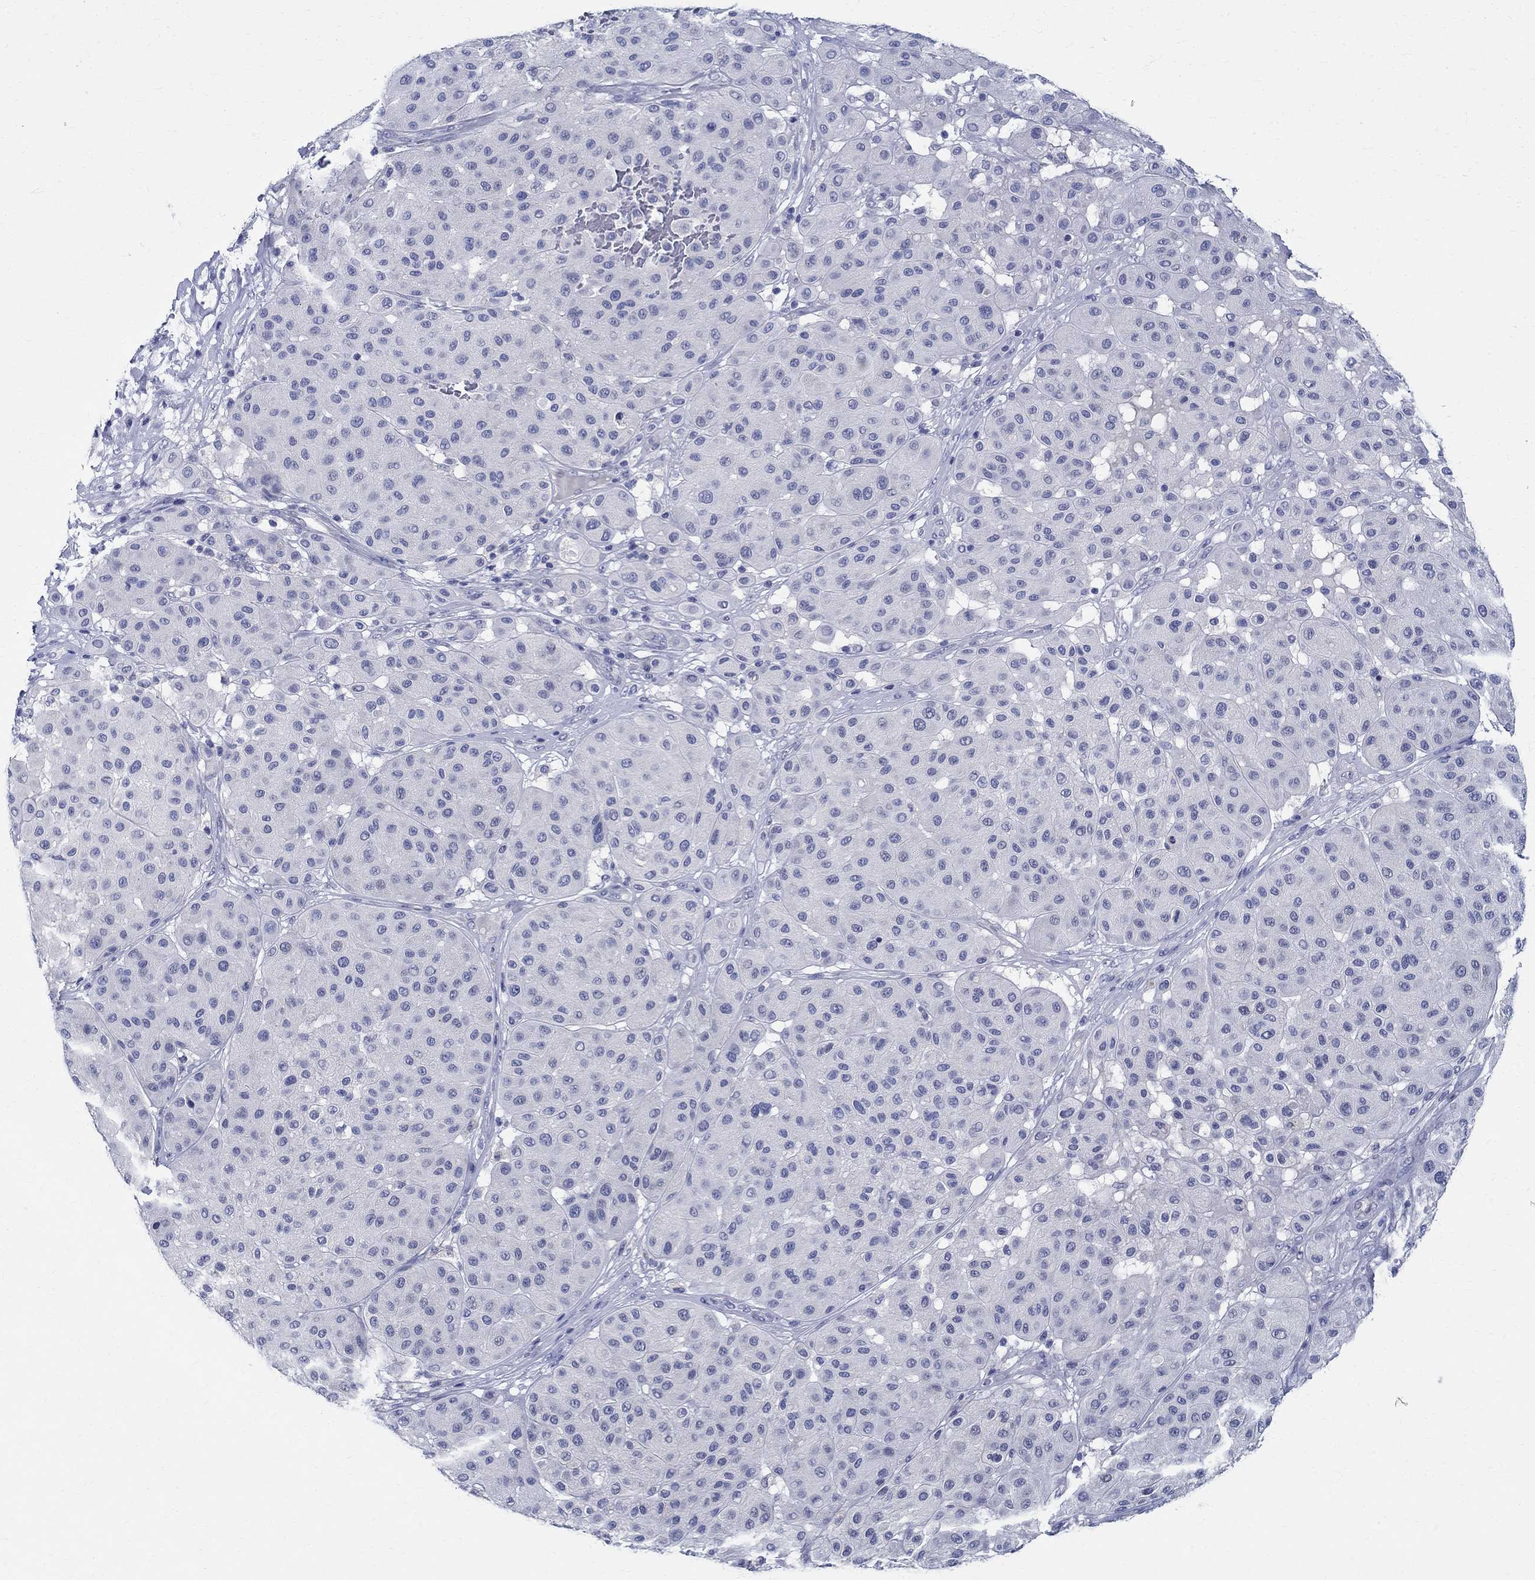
{"staining": {"intensity": "negative", "quantity": "none", "location": "none"}, "tissue": "melanoma", "cell_type": "Tumor cells", "image_type": "cancer", "snomed": [{"axis": "morphology", "description": "Malignant melanoma, Metastatic site"}, {"axis": "topography", "description": "Smooth muscle"}], "caption": "Protein analysis of malignant melanoma (metastatic site) exhibits no significant staining in tumor cells.", "gene": "CETN1", "patient": {"sex": "male", "age": 41}}